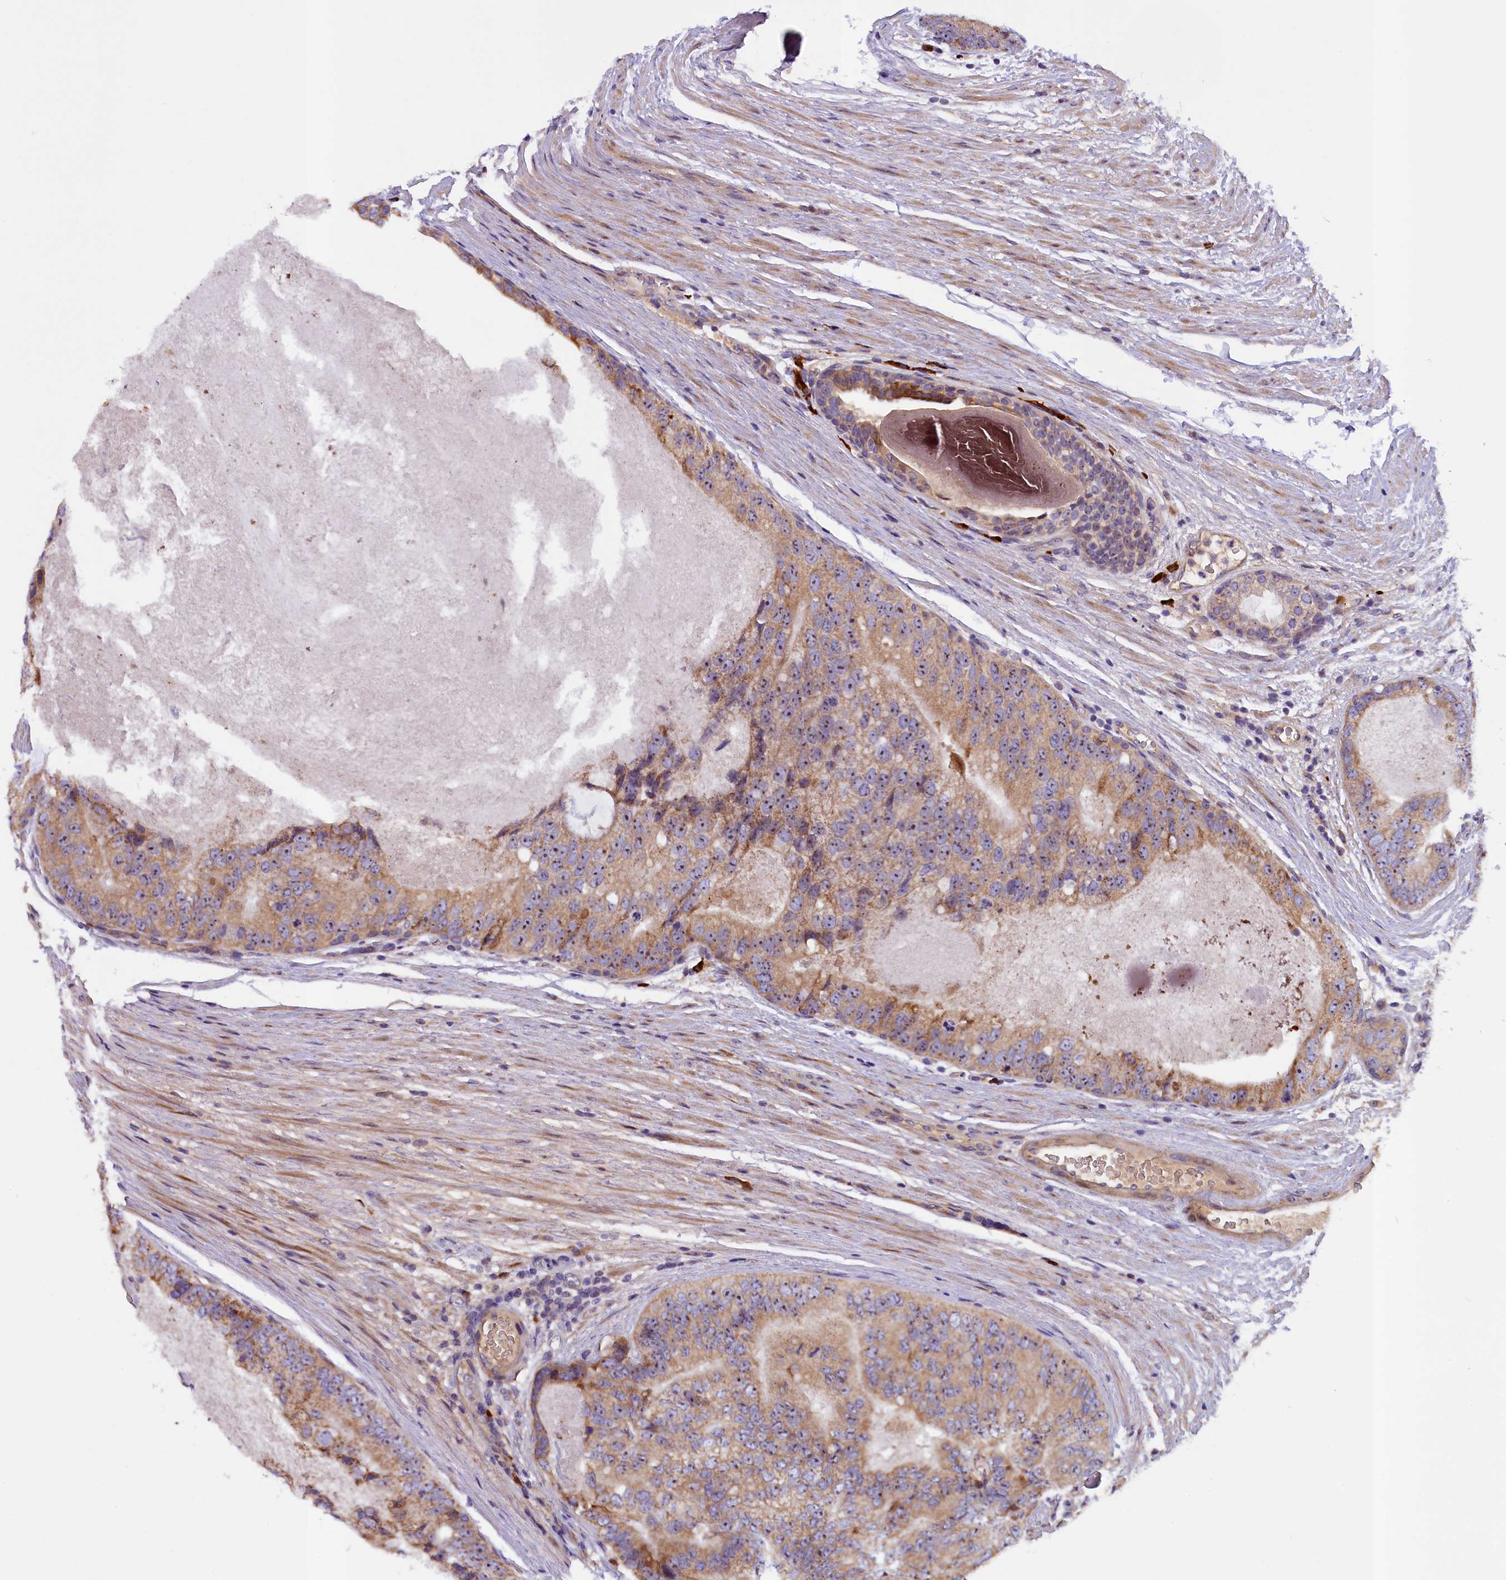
{"staining": {"intensity": "moderate", "quantity": ">75%", "location": "cytoplasmic/membranous"}, "tissue": "prostate cancer", "cell_type": "Tumor cells", "image_type": "cancer", "snomed": [{"axis": "morphology", "description": "Adenocarcinoma, High grade"}, {"axis": "topography", "description": "Prostate"}], "caption": "There is medium levels of moderate cytoplasmic/membranous staining in tumor cells of high-grade adenocarcinoma (prostate), as demonstrated by immunohistochemical staining (brown color).", "gene": "FRY", "patient": {"sex": "male", "age": 70}}